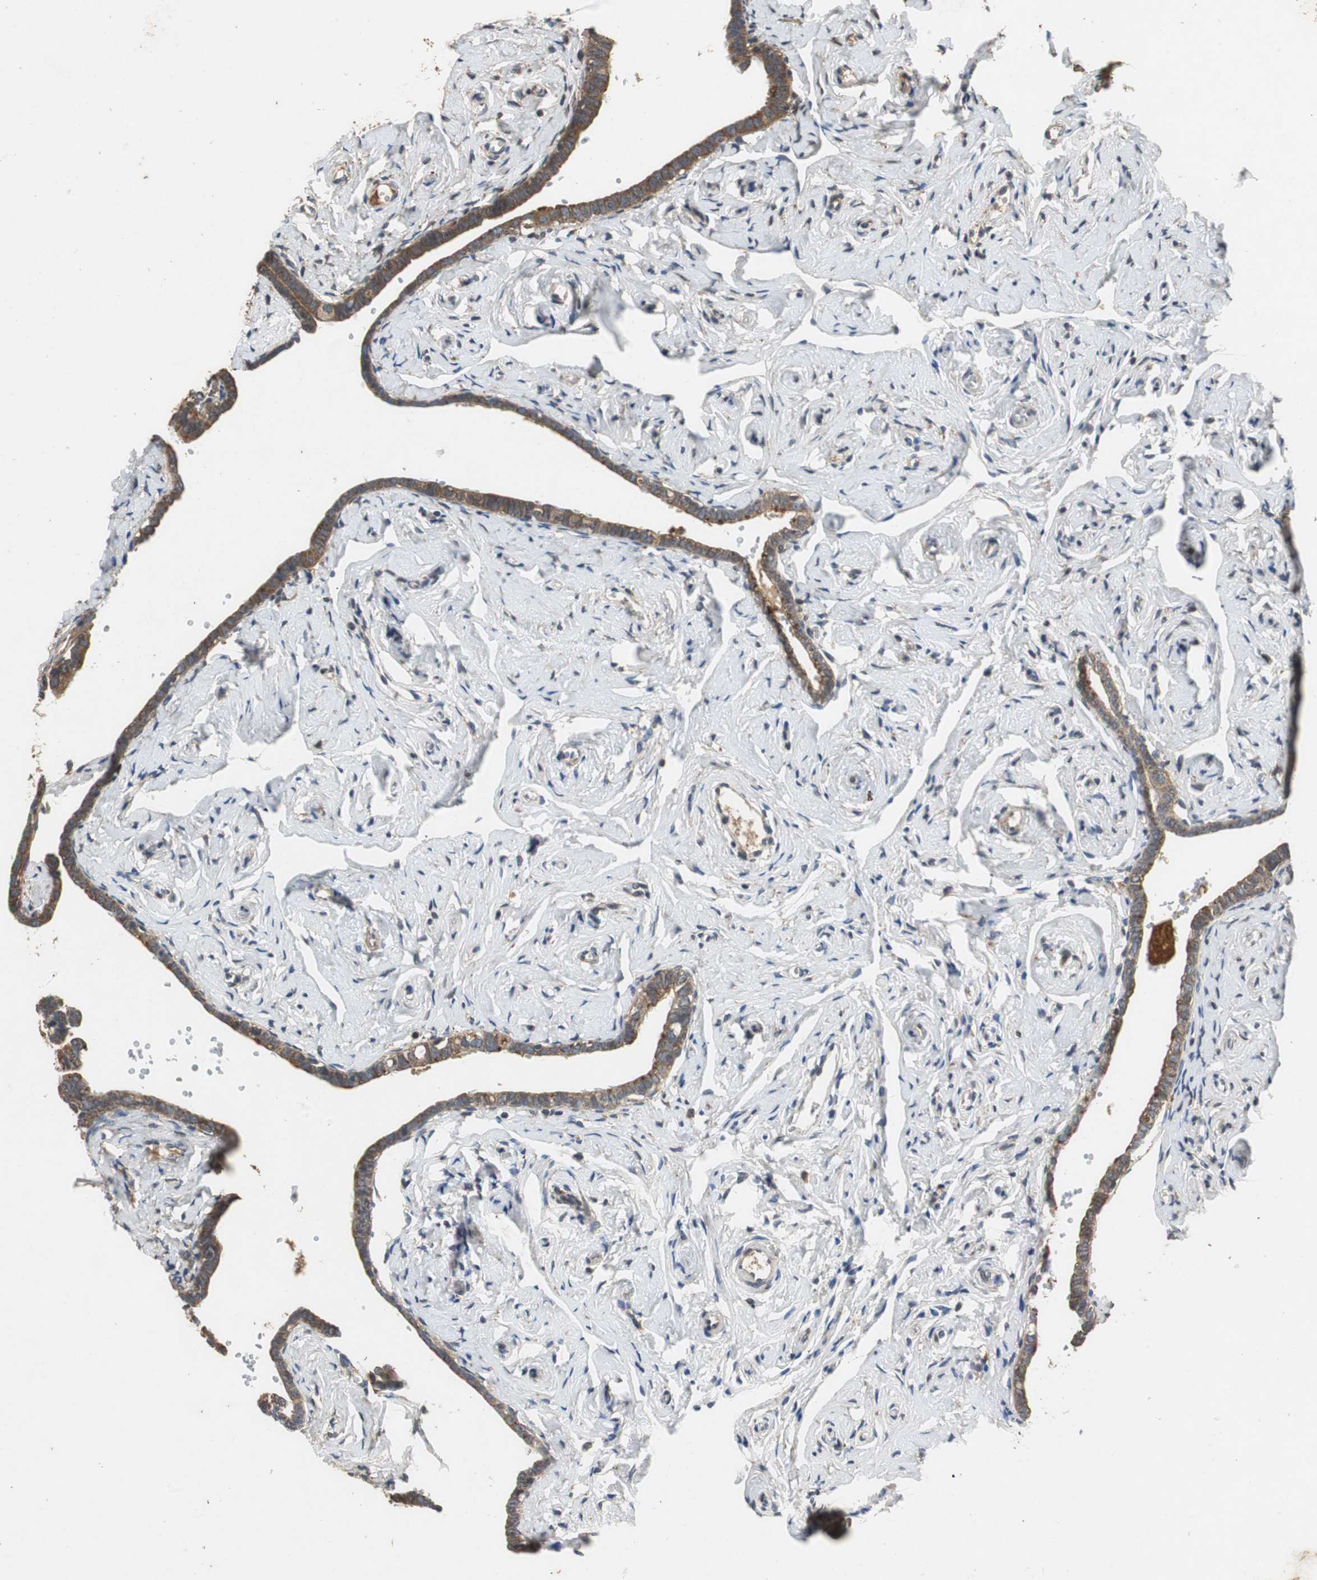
{"staining": {"intensity": "moderate", "quantity": ">75%", "location": "cytoplasmic/membranous"}, "tissue": "fallopian tube", "cell_type": "Glandular cells", "image_type": "normal", "snomed": [{"axis": "morphology", "description": "Normal tissue, NOS"}, {"axis": "topography", "description": "Fallopian tube"}], "caption": "Immunohistochemistry of unremarkable human fallopian tube shows medium levels of moderate cytoplasmic/membranous staining in approximately >75% of glandular cells.", "gene": "VBP1", "patient": {"sex": "female", "age": 71}}